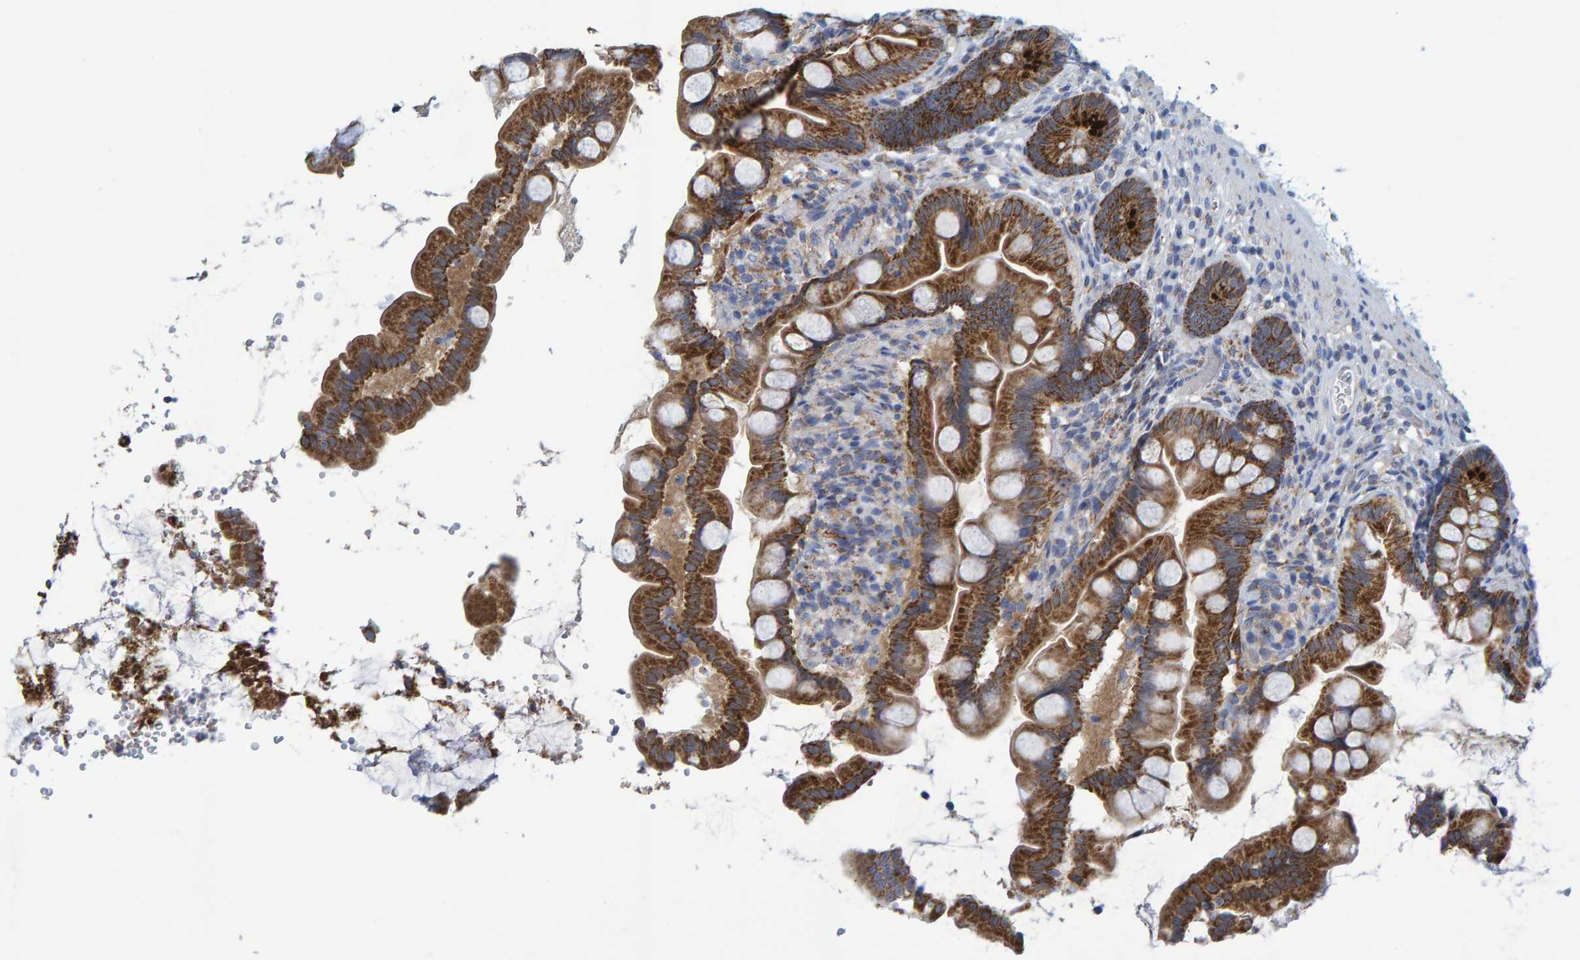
{"staining": {"intensity": "strong", "quantity": ">75%", "location": "cytoplasmic/membranous"}, "tissue": "small intestine", "cell_type": "Glandular cells", "image_type": "normal", "snomed": [{"axis": "morphology", "description": "Normal tissue, NOS"}, {"axis": "topography", "description": "Small intestine"}], "caption": "DAB (3,3'-diaminobenzidine) immunohistochemical staining of unremarkable small intestine shows strong cytoplasmic/membranous protein expression in about >75% of glandular cells.", "gene": "MRPS7", "patient": {"sex": "female", "age": 56}}